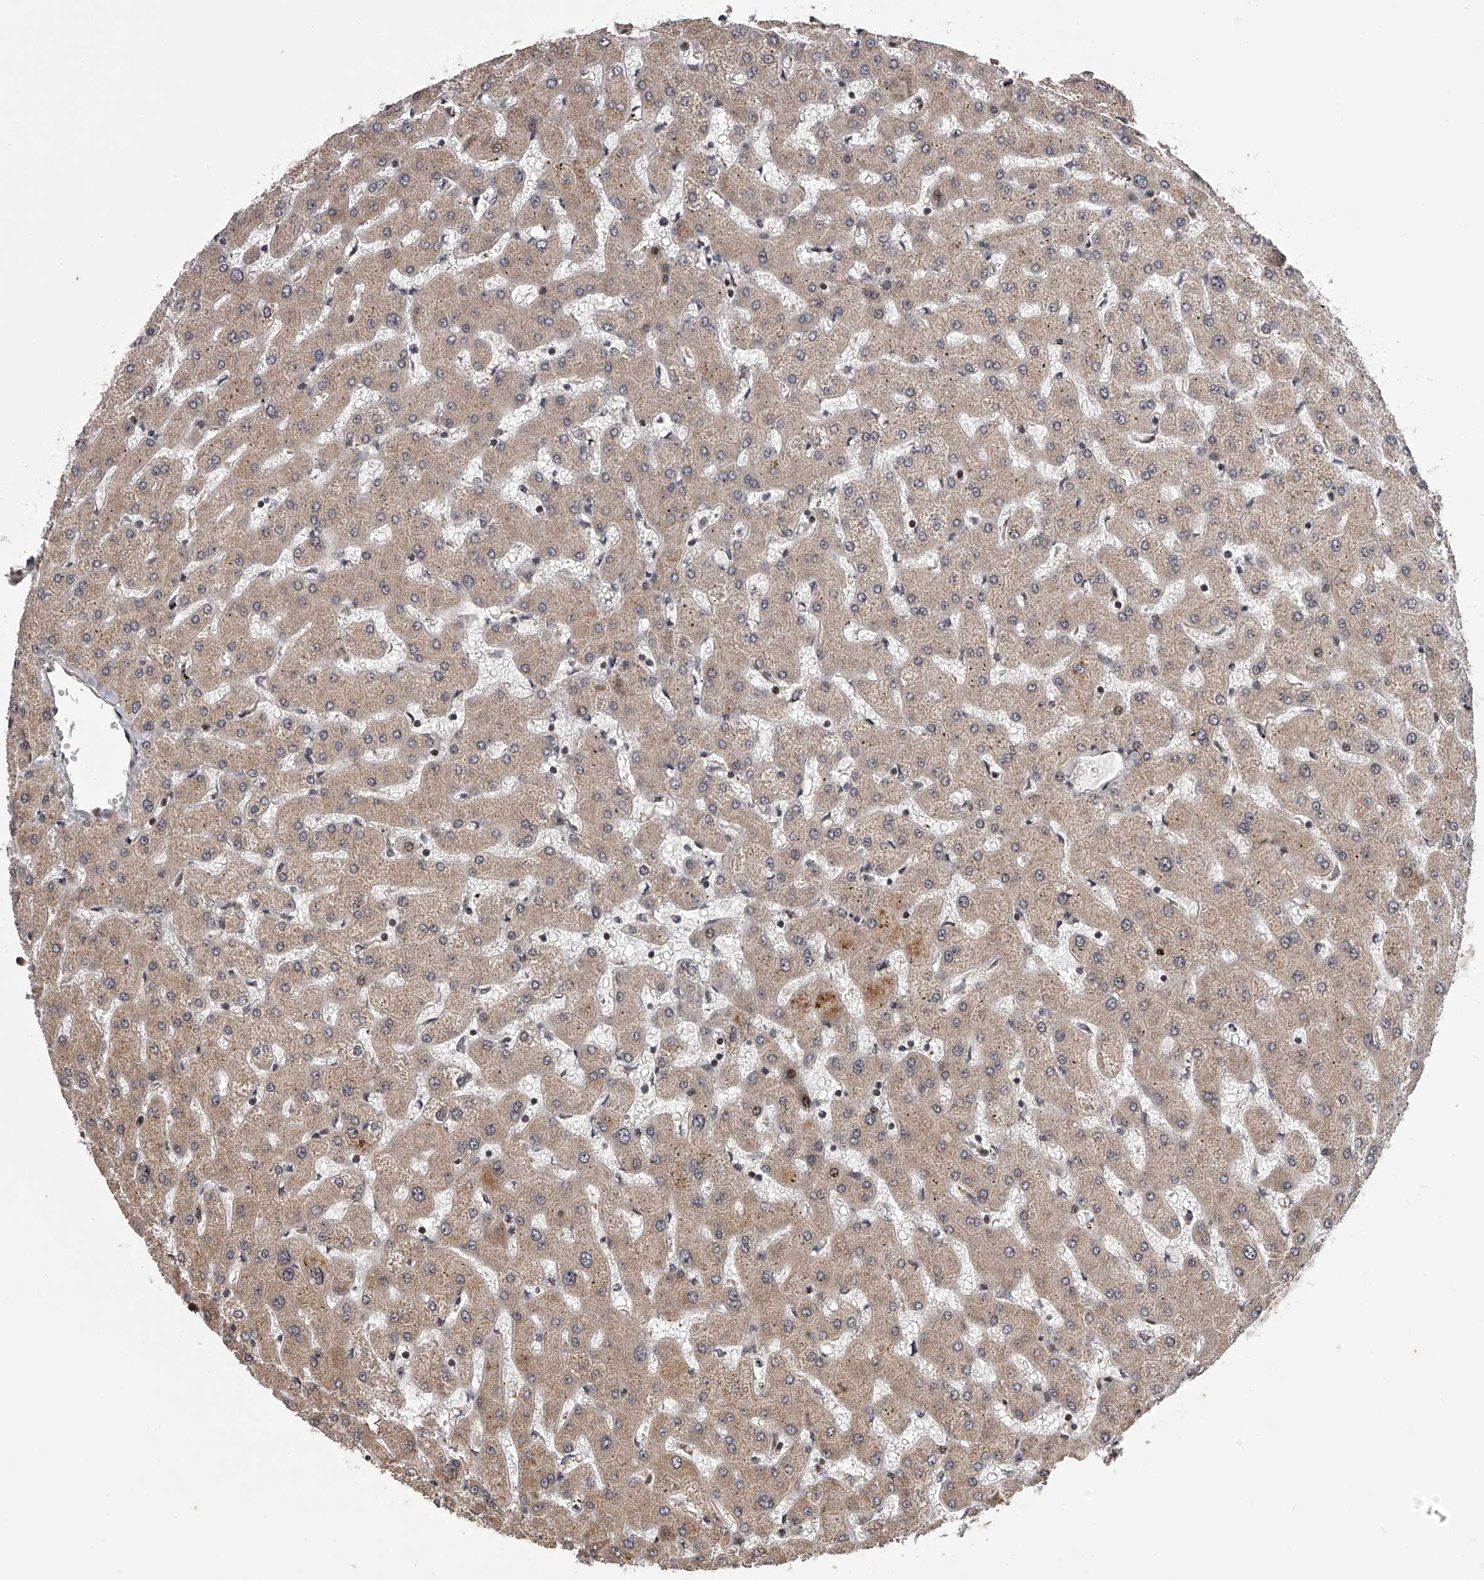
{"staining": {"intensity": "moderate", "quantity": ">75%", "location": "cytoplasmic/membranous"}, "tissue": "liver", "cell_type": "Cholangiocytes", "image_type": "normal", "snomed": [{"axis": "morphology", "description": "Normal tissue, NOS"}, {"axis": "topography", "description": "Liver"}], "caption": "Immunohistochemical staining of normal human liver displays moderate cytoplasmic/membranous protein positivity in approximately >75% of cholangiocytes.", "gene": "PFDN2", "patient": {"sex": "female", "age": 63}}